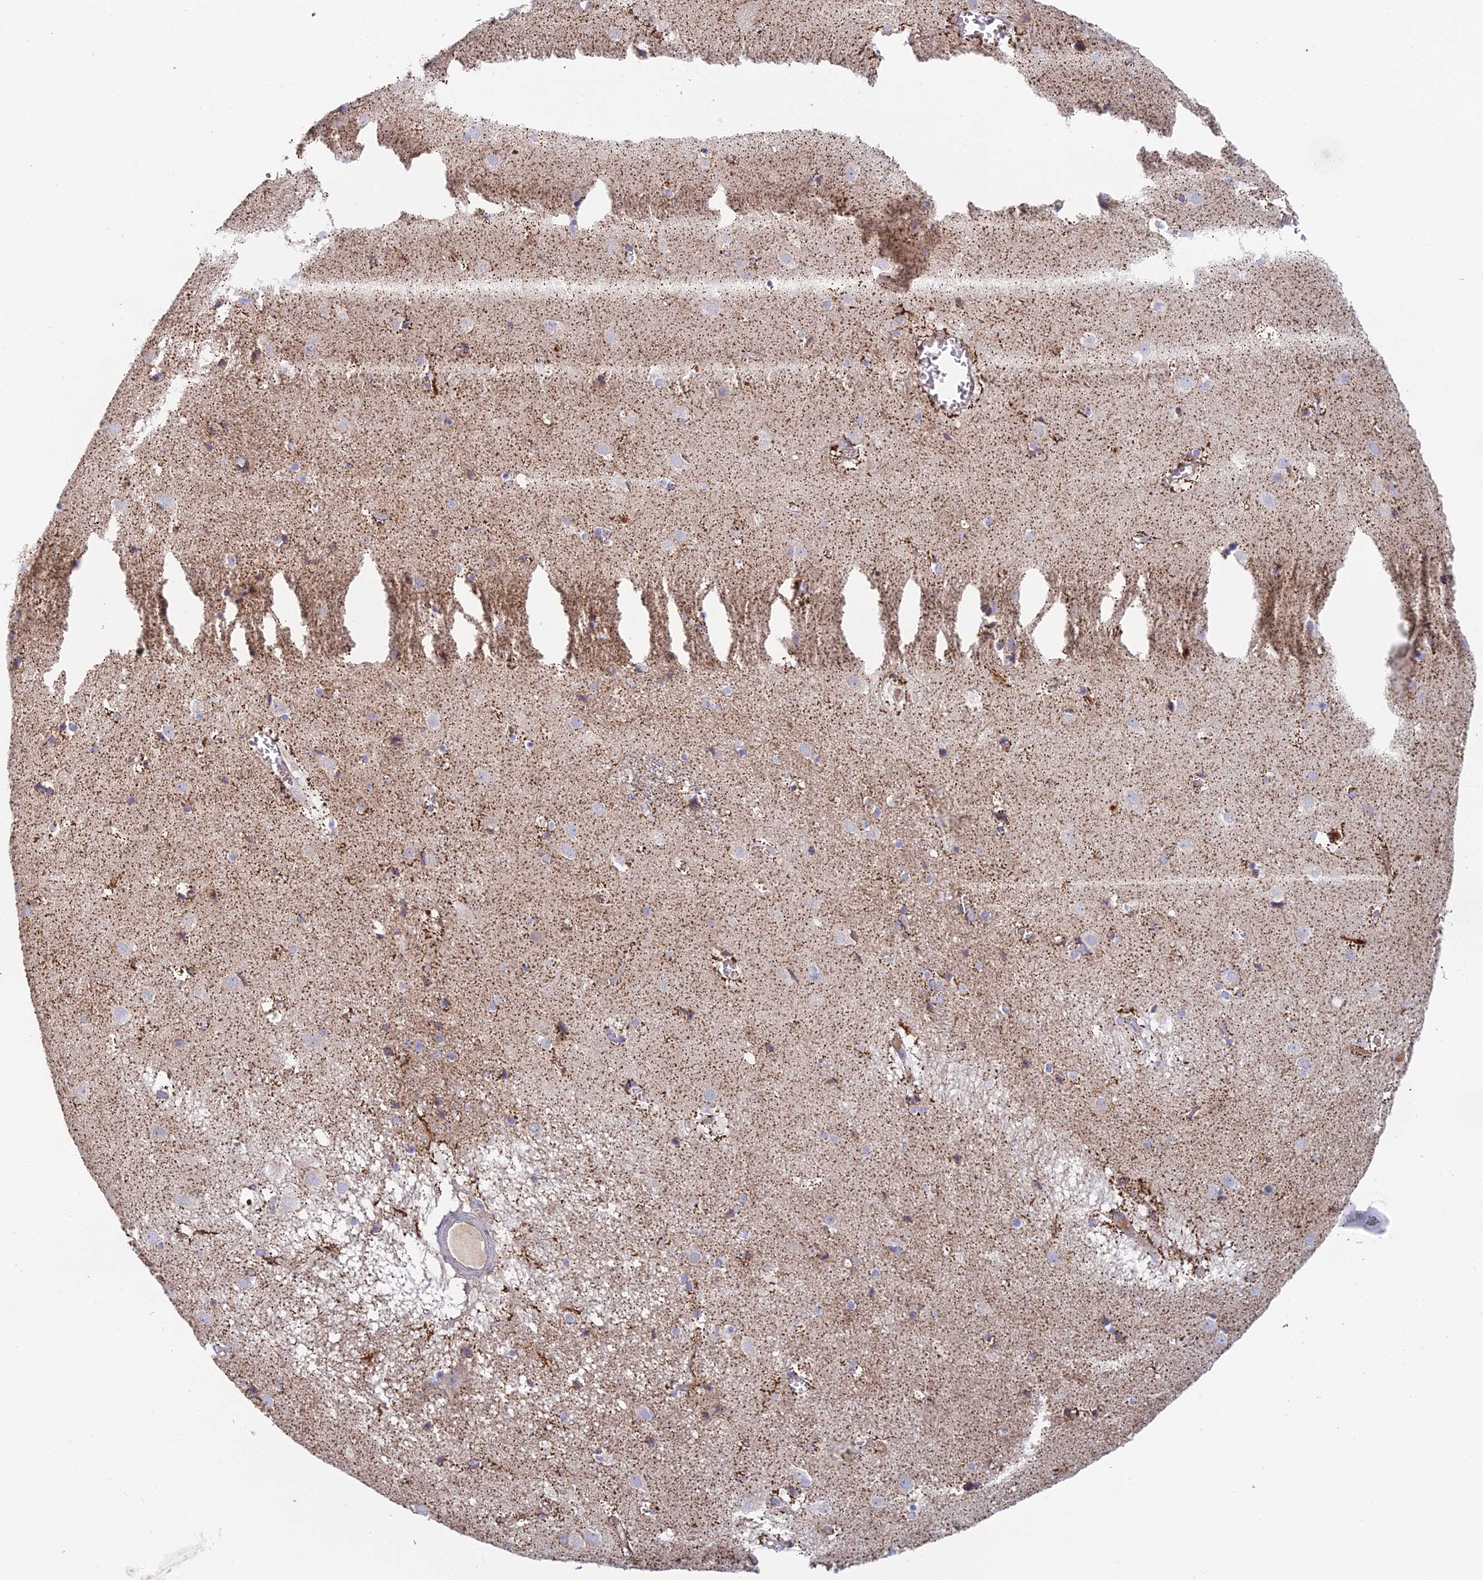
{"staining": {"intensity": "strong", "quantity": "<25%", "location": "cytoplasmic/membranous"}, "tissue": "caudate", "cell_type": "Glial cells", "image_type": "normal", "snomed": [{"axis": "morphology", "description": "Normal tissue, NOS"}, {"axis": "topography", "description": "Lateral ventricle wall"}], "caption": "The histopathology image reveals immunohistochemical staining of normal caudate. There is strong cytoplasmic/membranous expression is identified in about <25% of glial cells. (brown staining indicates protein expression, while blue staining denotes nuclei).", "gene": "IFTAP", "patient": {"sex": "male", "age": 70}}